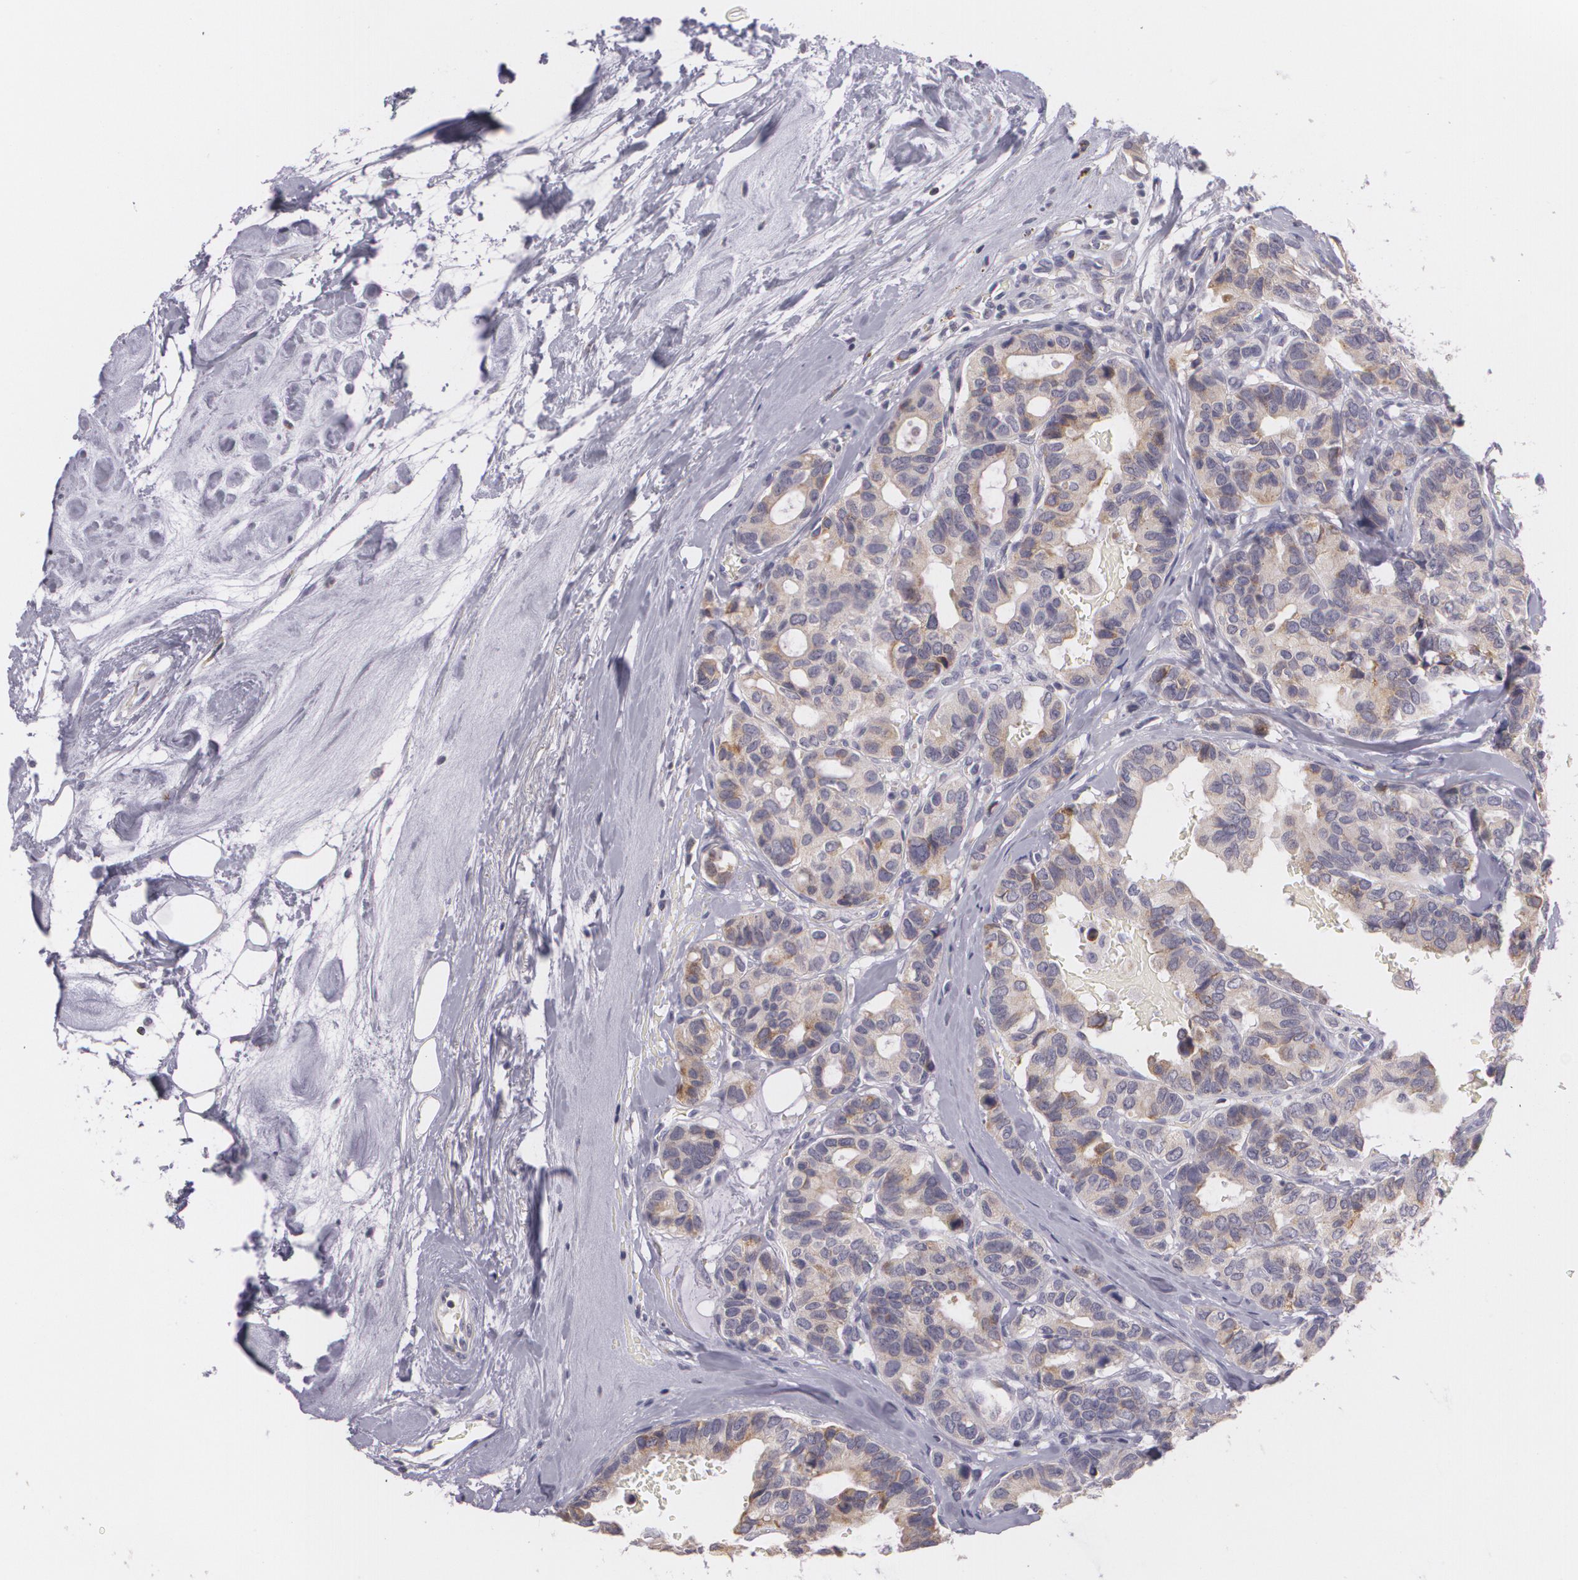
{"staining": {"intensity": "moderate", "quantity": "<25%", "location": "cytoplasmic/membranous"}, "tissue": "breast cancer", "cell_type": "Tumor cells", "image_type": "cancer", "snomed": [{"axis": "morphology", "description": "Duct carcinoma"}, {"axis": "topography", "description": "Breast"}], "caption": "Immunohistochemistry (IHC) of breast intraductal carcinoma exhibits low levels of moderate cytoplasmic/membranous positivity in approximately <25% of tumor cells. The protein is shown in brown color, while the nuclei are stained blue.", "gene": "CILK1", "patient": {"sex": "female", "age": 69}}